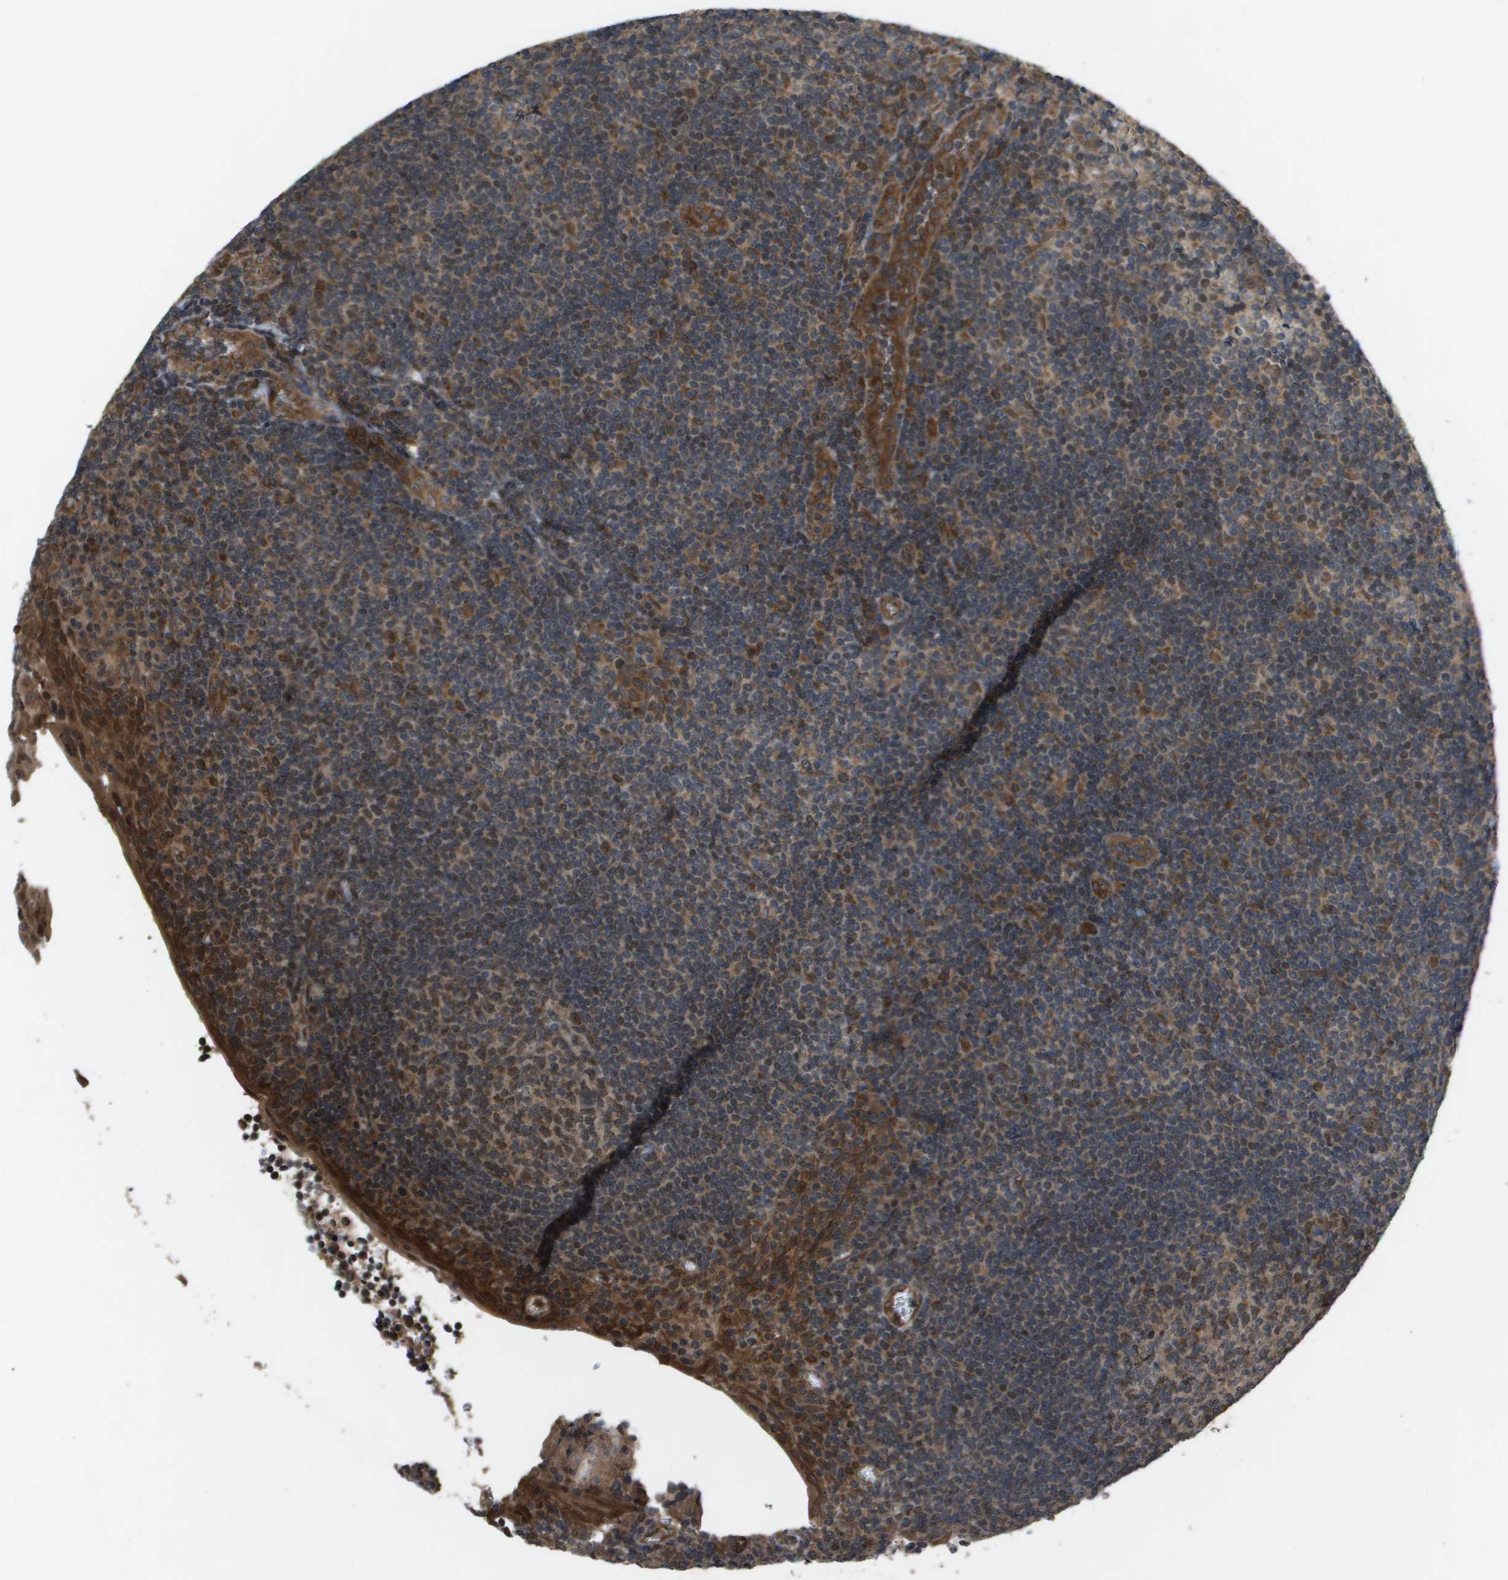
{"staining": {"intensity": "moderate", "quantity": "25%-75%", "location": "cytoplasmic/membranous,nuclear"}, "tissue": "tonsil", "cell_type": "Germinal center cells", "image_type": "normal", "snomed": [{"axis": "morphology", "description": "Normal tissue, NOS"}, {"axis": "topography", "description": "Tonsil"}], "caption": "High-magnification brightfield microscopy of unremarkable tonsil stained with DAB (3,3'-diaminobenzidine) (brown) and counterstained with hematoxylin (blue). germinal center cells exhibit moderate cytoplasmic/membranous,nuclear staining is present in about25%-75% of cells.", "gene": "SPTLC1", "patient": {"sex": "male", "age": 37}}